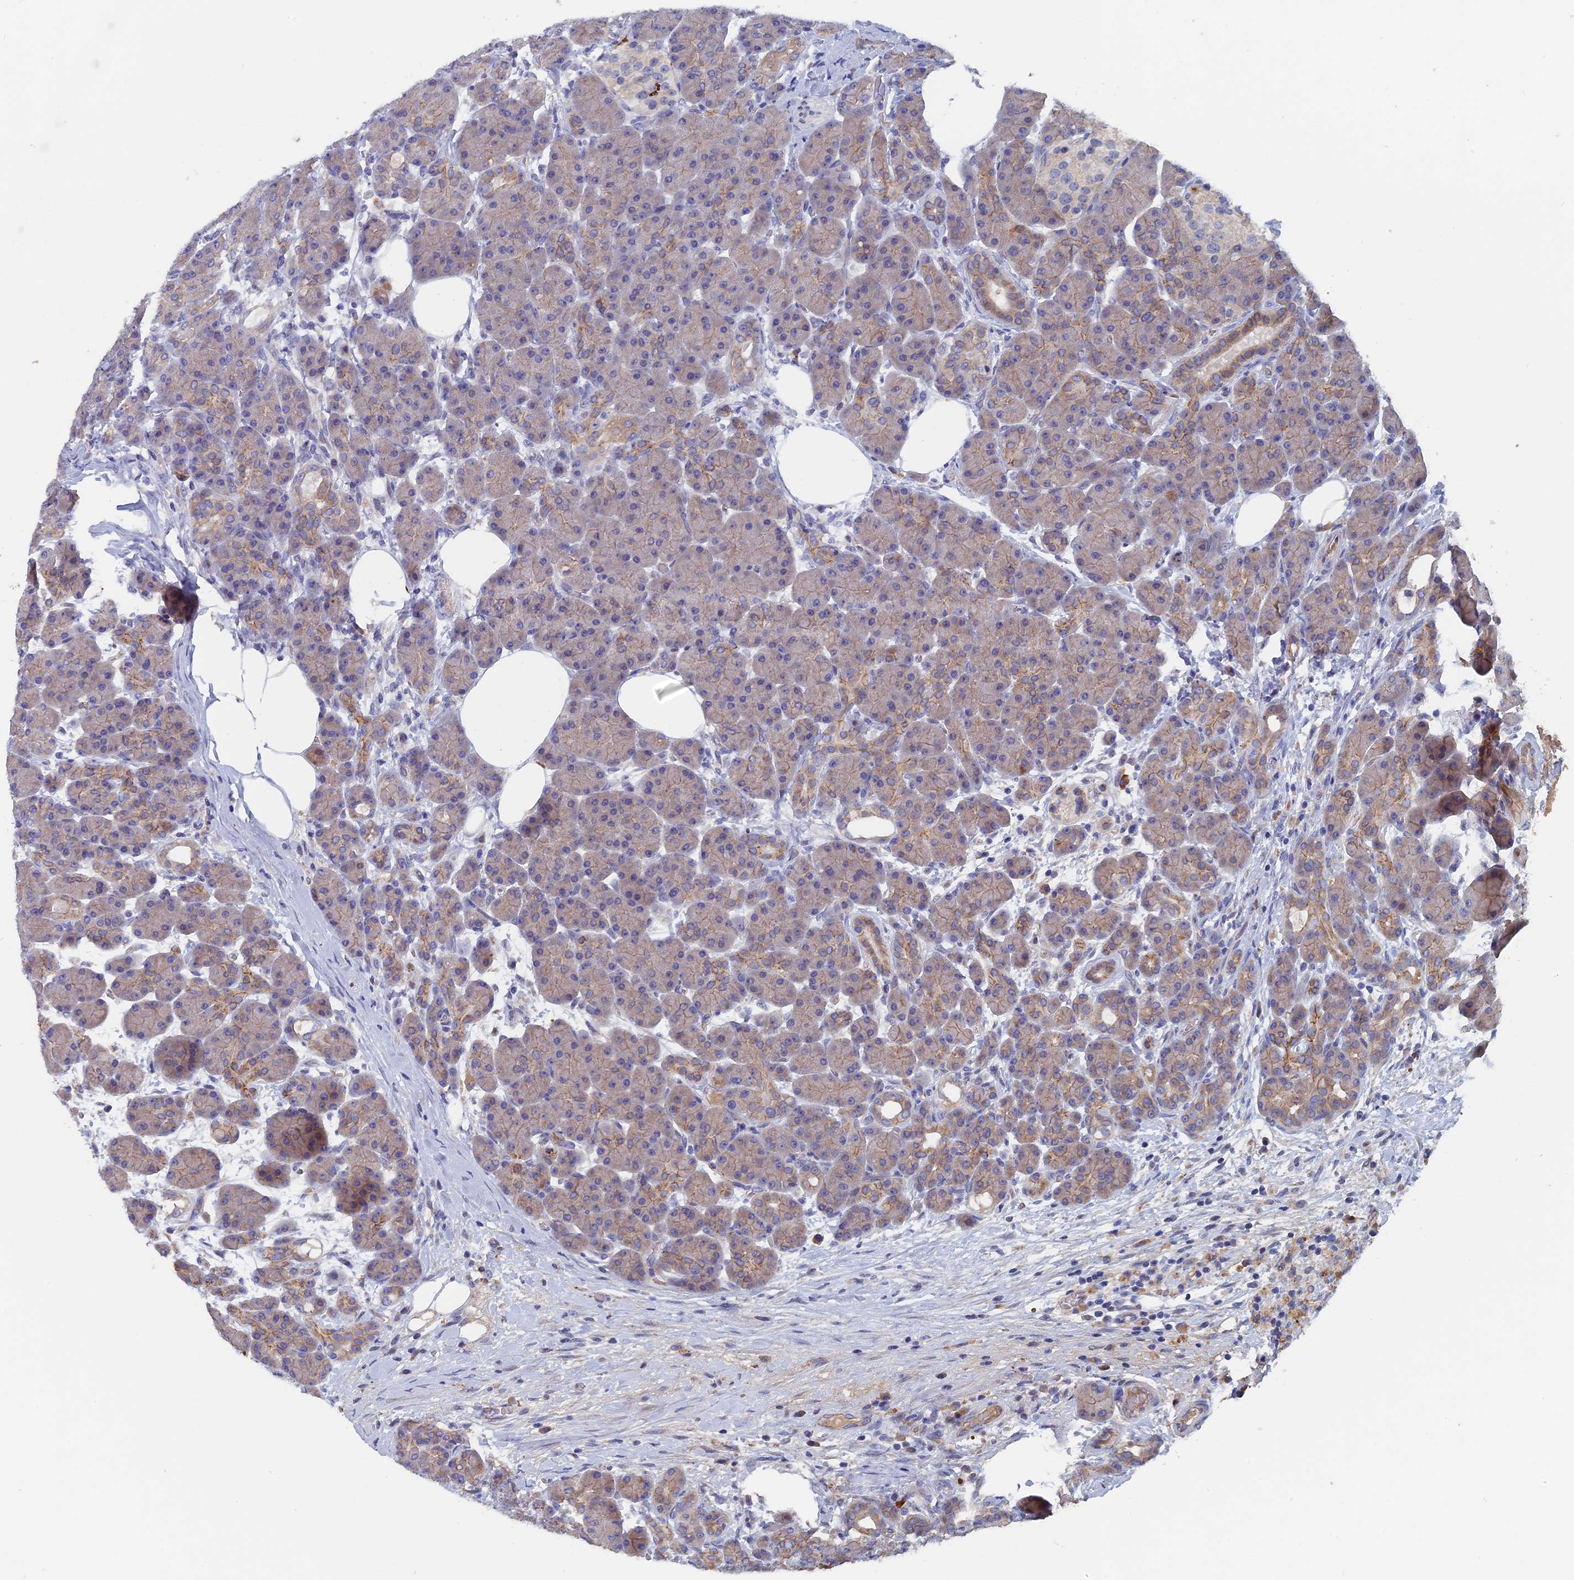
{"staining": {"intensity": "weak", "quantity": "25%-75%", "location": "cytoplasmic/membranous"}, "tissue": "pancreas", "cell_type": "Exocrine glandular cells", "image_type": "normal", "snomed": [{"axis": "morphology", "description": "Normal tissue, NOS"}, {"axis": "topography", "description": "Pancreas"}], "caption": "IHC of normal human pancreas exhibits low levels of weak cytoplasmic/membranous staining in about 25%-75% of exocrine glandular cells.", "gene": "SLC33A1", "patient": {"sex": "male", "age": 63}}